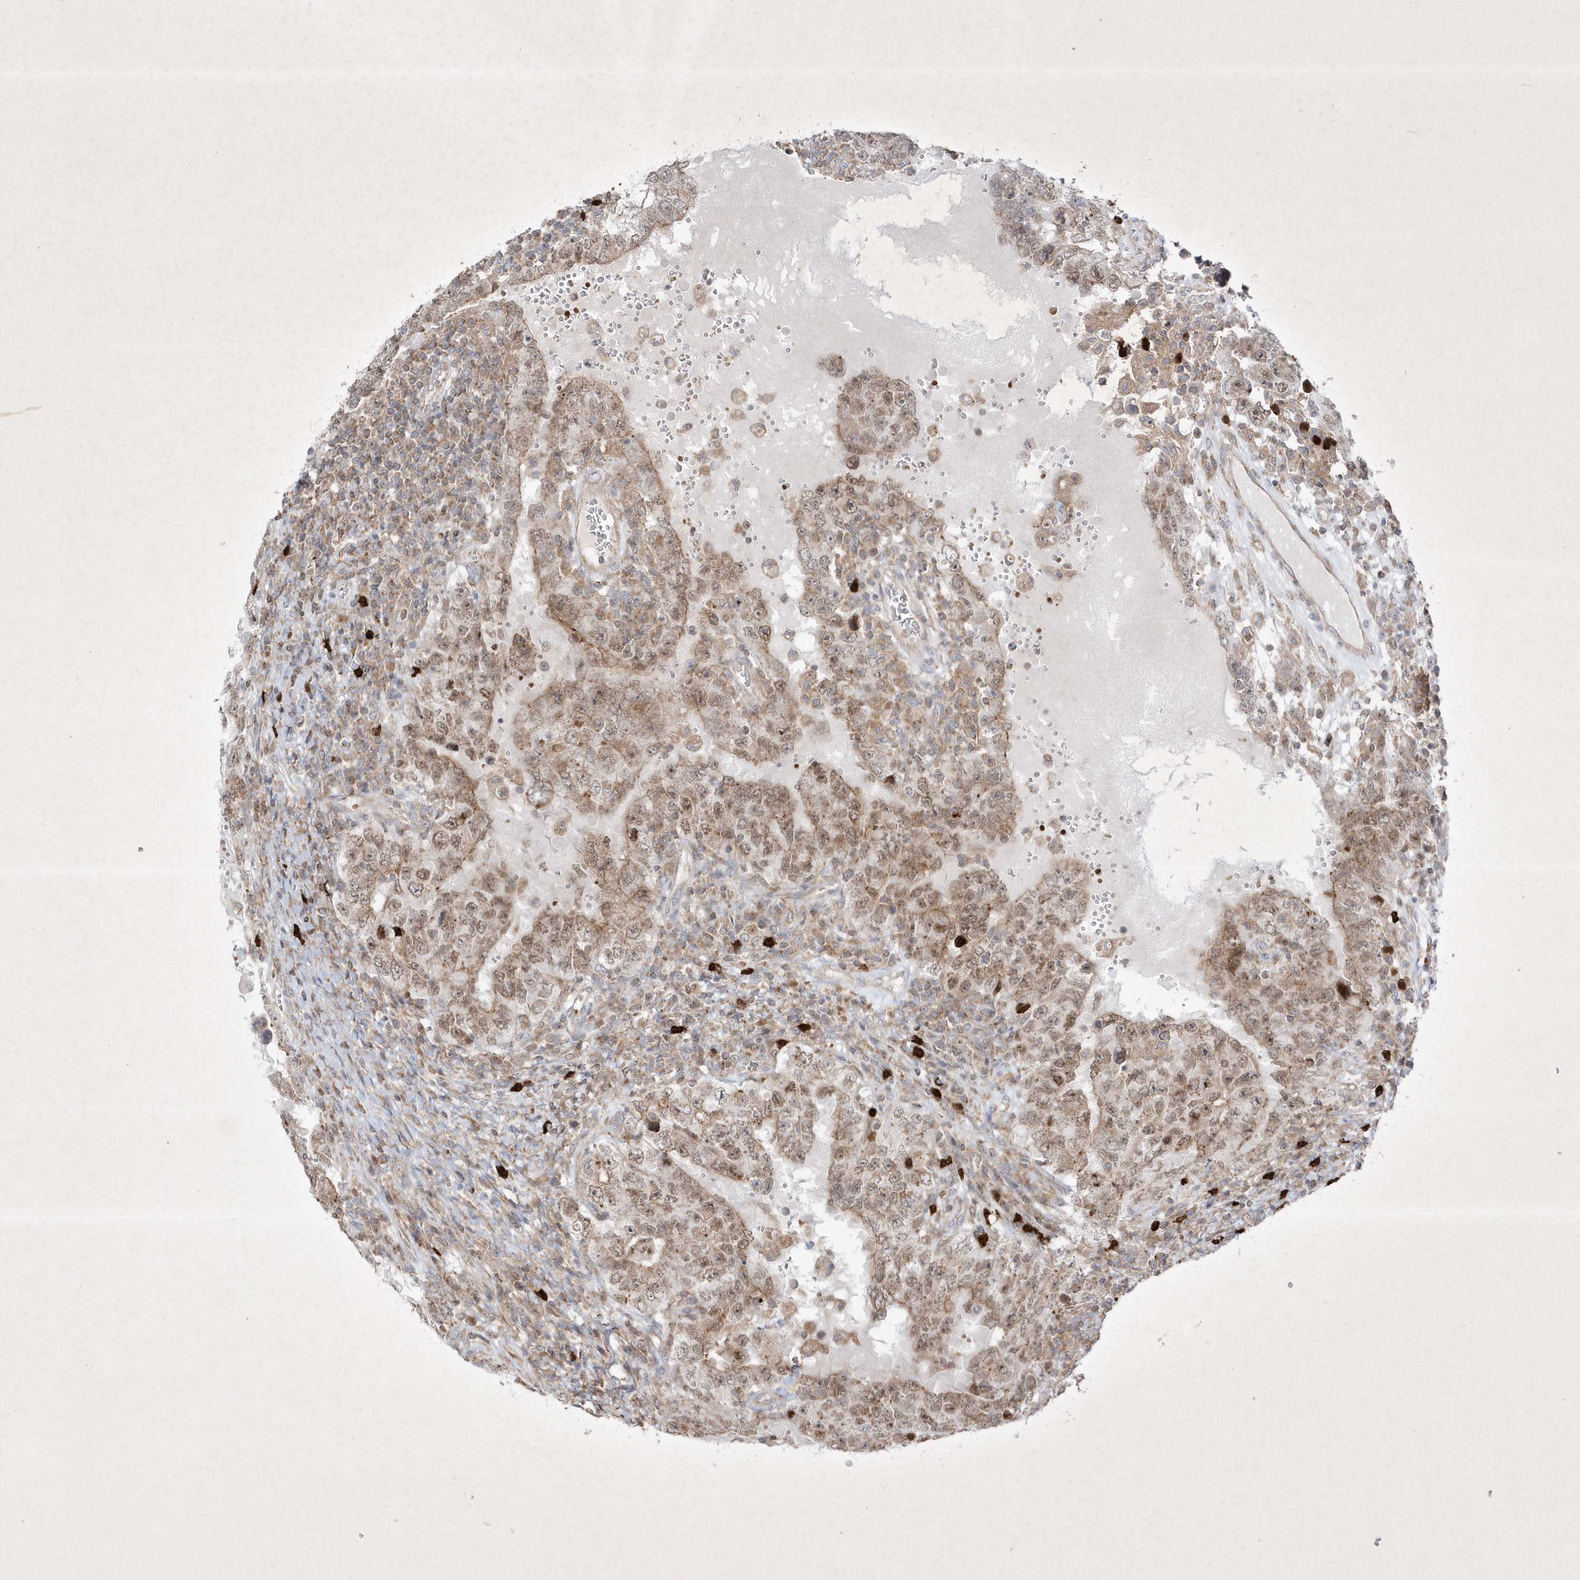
{"staining": {"intensity": "moderate", "quantity": ">75%", "location": "cytoplasmic/membranous,nuclear"}, "tissue": "testis cancer", "cell_type": "Tumor cells", "image_type": "cancer", "snomed": [{"axis": "morphology", "description": "Carcinoma, Embryonal, NOS"}, {"axis": "topography", "description": "Testis"}], "caption": "Protein expression analysis of testis cancer exhibits moderate cytoplasmic/membranous and nuclear positivity in approximately >75% of tumor cells.", "gene": "OPA1", "patient": {"sex": "male", "age": 26}}